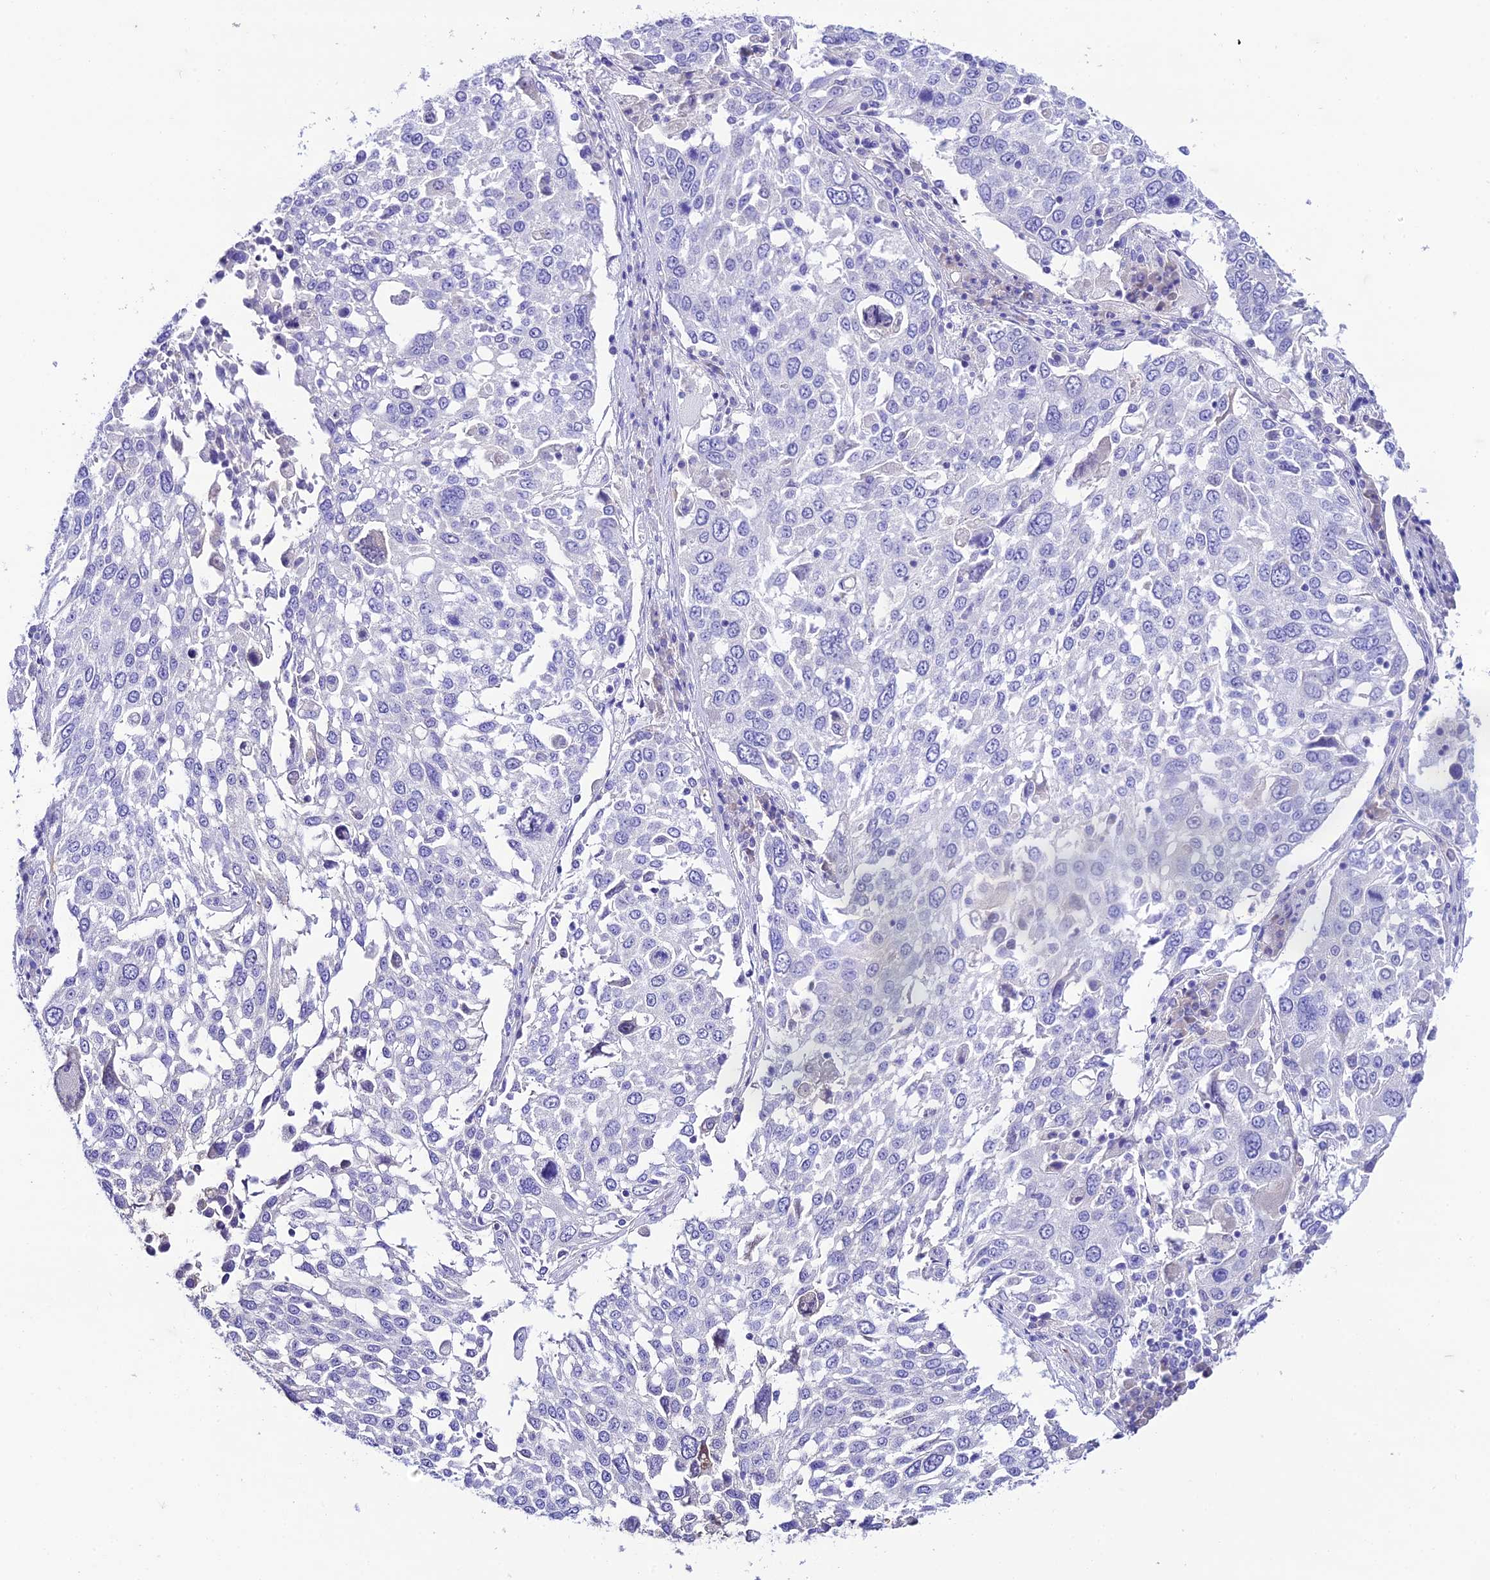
{"staining": {"intensity": "negative", "quantity": "none", "location": "none"}, "tissue": "lung cancer", "cell_type": "Tumor cells", "image_type": "cancer", "snomed": [{"axis": "morphology", "description": "Squamous cell carcinoma, NOS"}, {"axis": "topography", "description": "Lung"}], "caption": "Histopathology image shows no significant protein staining in tumor cells of squamous cell carcinoma (lung). The staining was performed using DAB (3,3'-diaminobenzidine) to visualize the protein expression in brown, while the nuclei were stained in blue with hematoxylin (Magnification: 20x).", "gene": "NLRP6", "patient": {"sex": "male", "age": 65}}